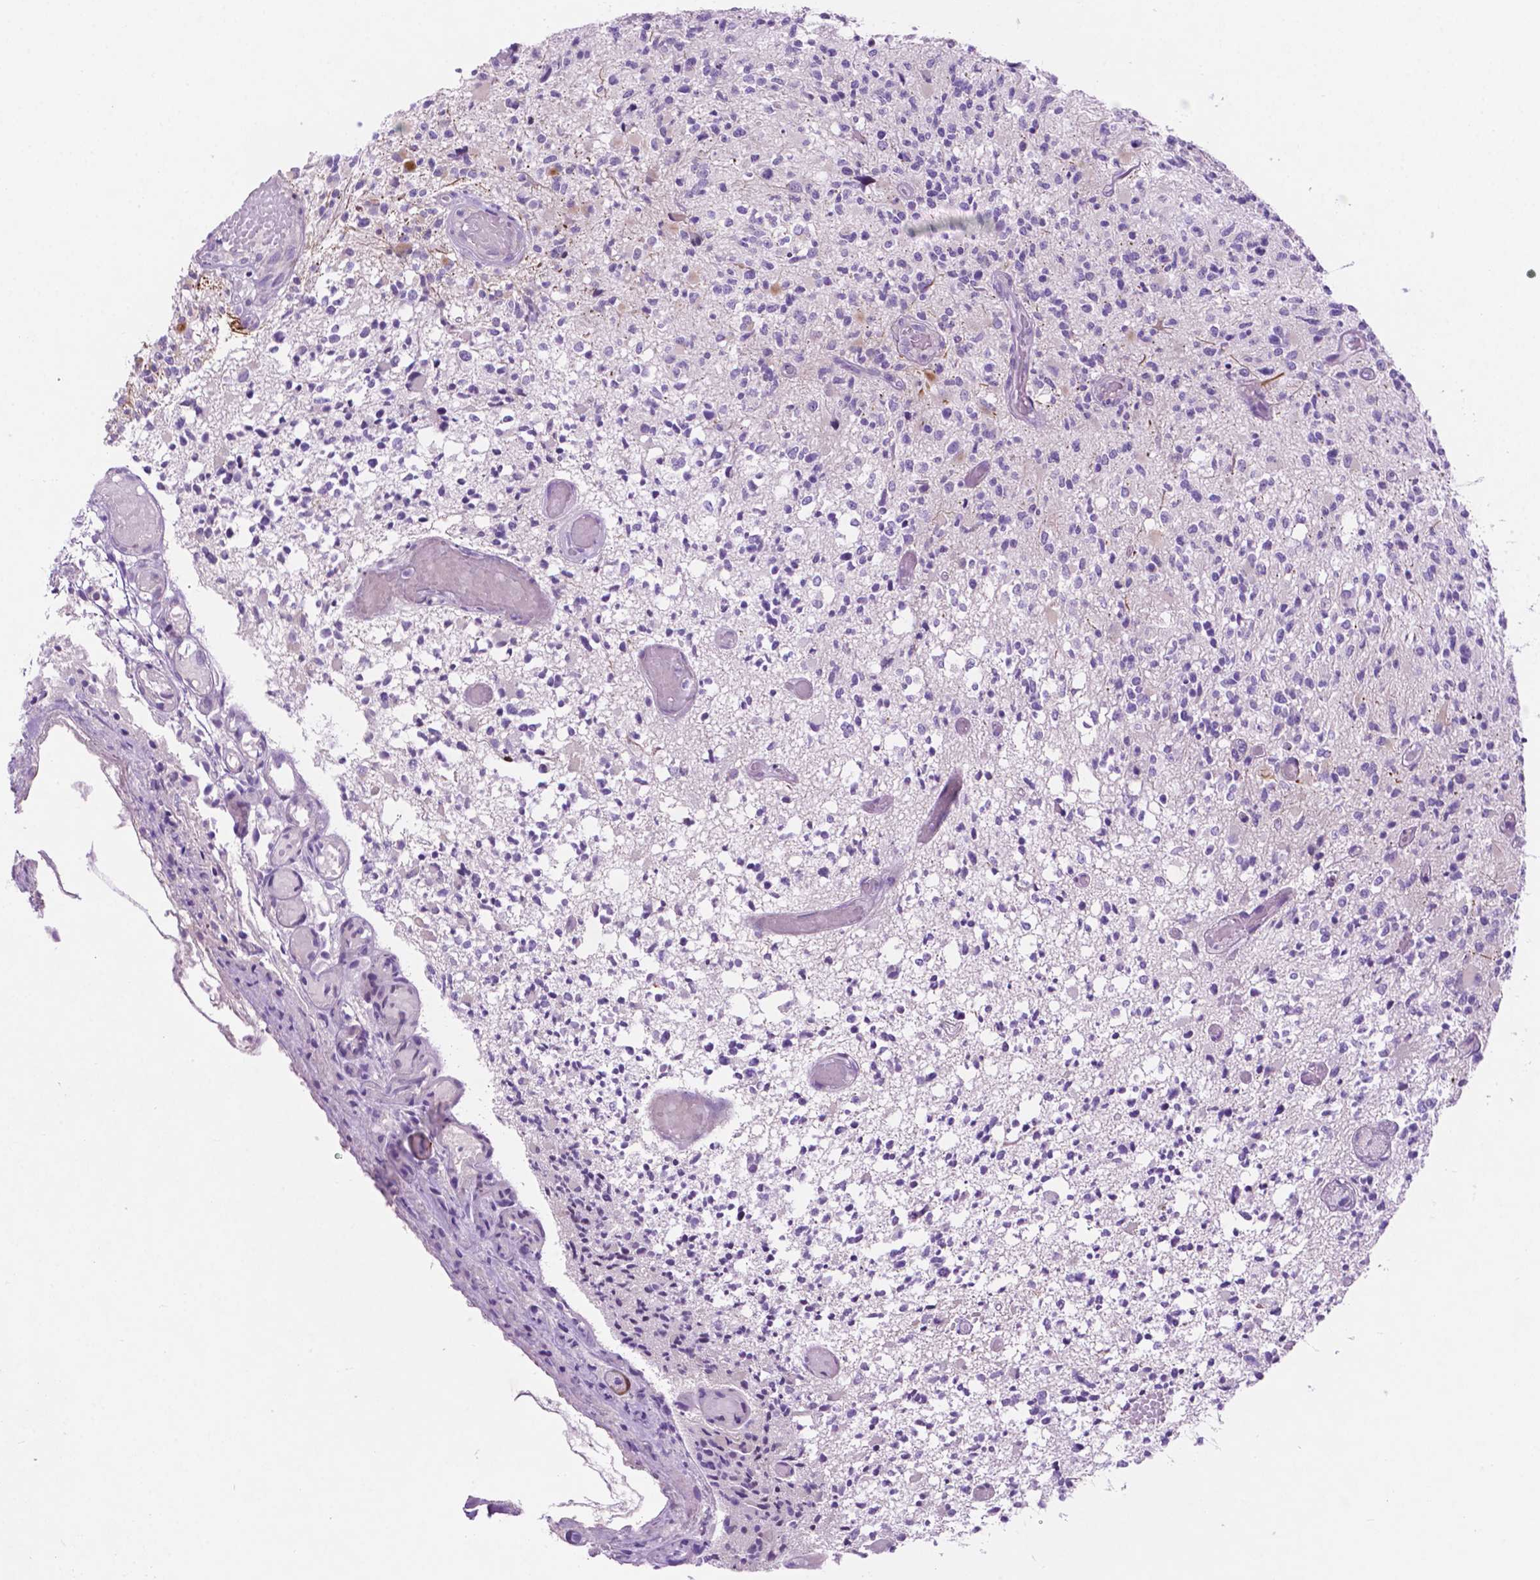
{"staining": {"intensity": "negative", "quantity": "none", "location": "none"}, "tissue": "glioma", "cell_type": "Tumor cells", "image_type": "cancer", "snomed": [{"axis": "morphology", "description": "Glioma, malignant, High grade"}, {"axis": "topography", "description": "Brain"}], "caption": "Immunohistochemistry (IHC) of human malignant glioma (high-grade) shows no positivity in tumor cells.", "gene": "ASPG", "patient": {"sex": "female", "age": 63}}